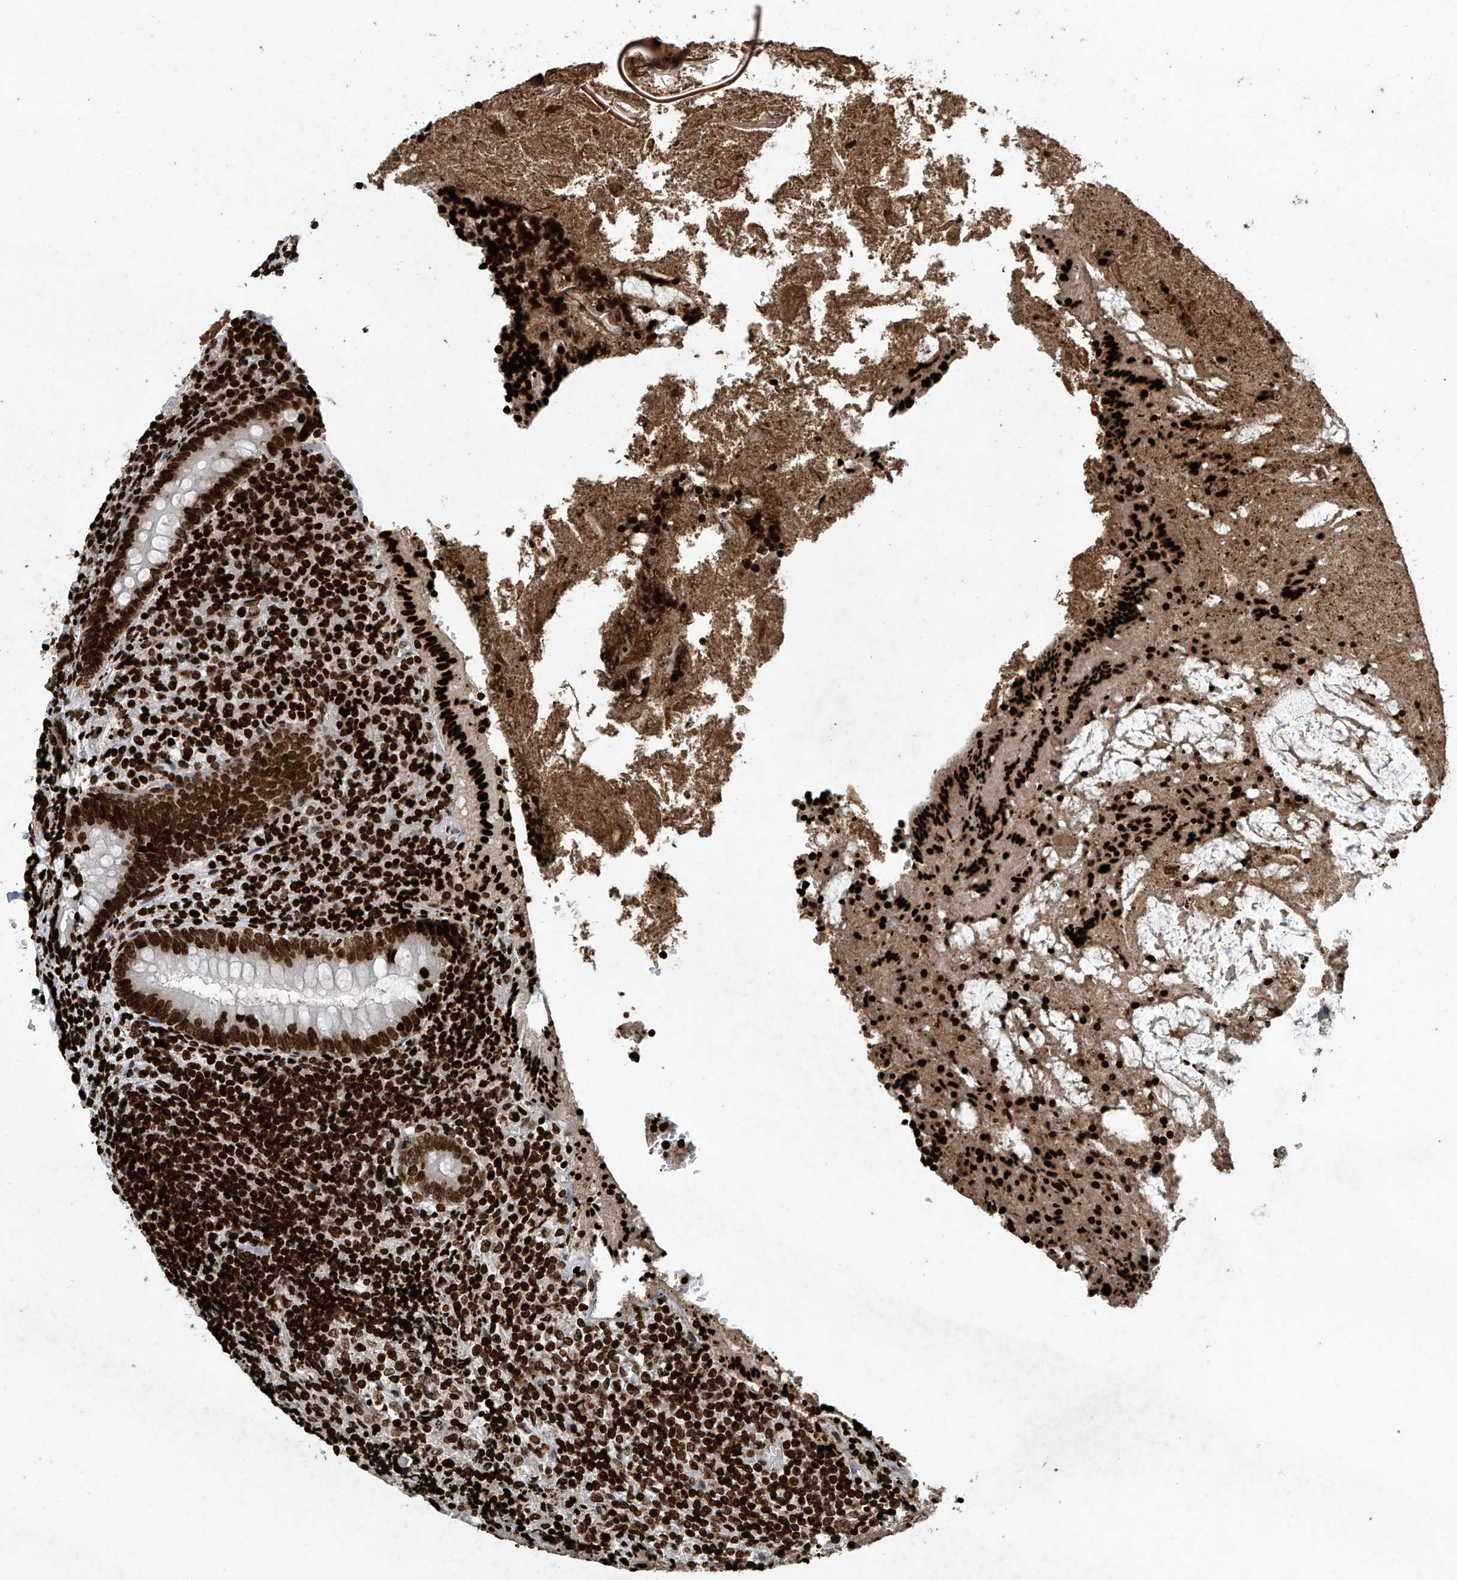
{"staining": {"intensity": "strong", "quantity": ">75%", "location": "nuclear"}, "tissue": "appendix", "cell_type": "Glandular cells", "image_type": "normal", "snomed": [{"axis": "morphology", "description": "Normal tissue, NOS"}, {"axis": "topography", "description": "Appendix"}], "caption": "High-magnification brightfield microscopy of benign appendix stained with DAB (3,3'-diaminobenzidine) (brown) and counterstained with hematoxylin (blue). glandular cells exhibit strong nuclear staining is identified in approximately>75% of cells.", "gene": "H4C16", "patient": {"sex": "female", "age": 17}}